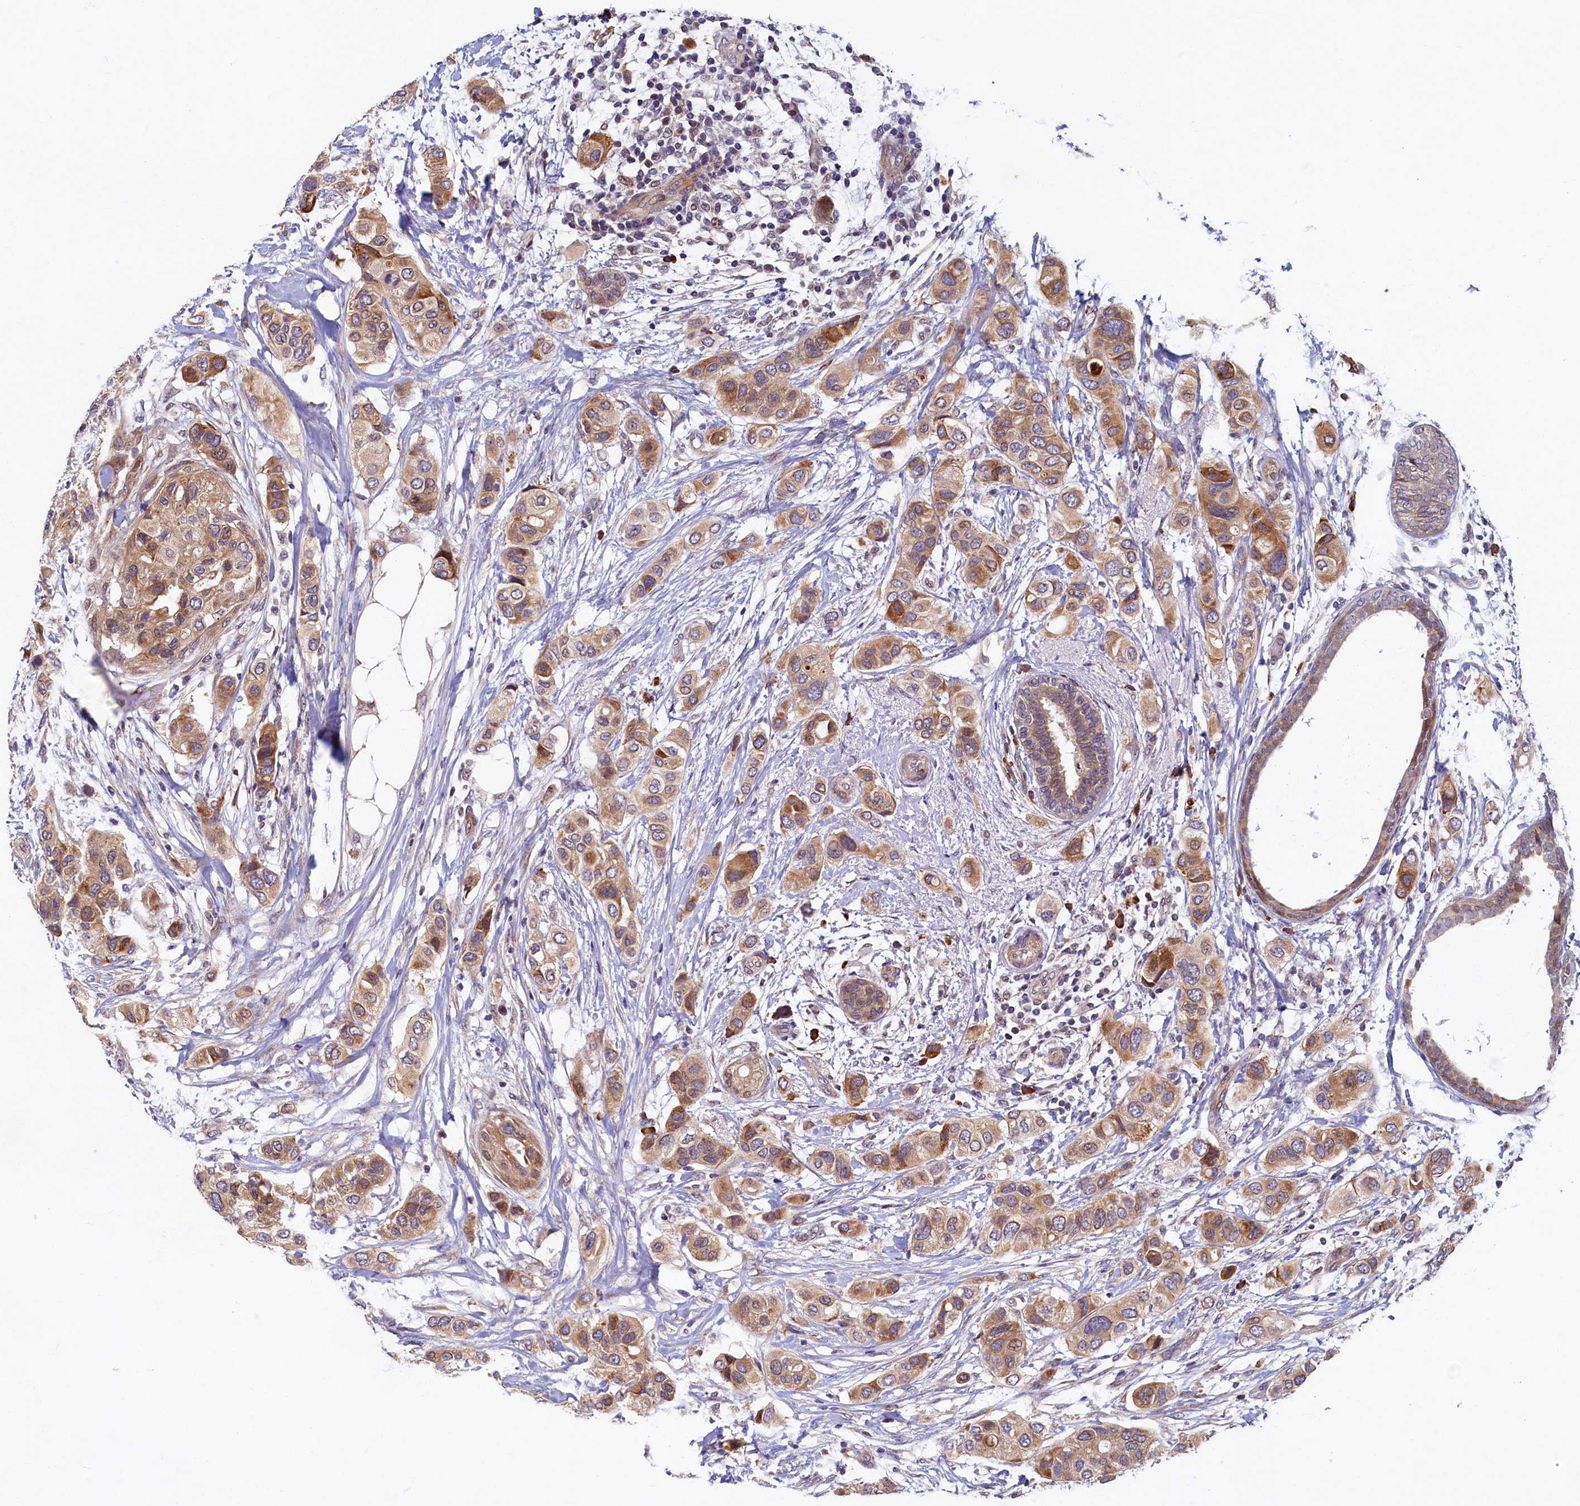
{"staining": {"intensity": "moderate", "quantity": ">75%", "location": "cytoplasmic/membranous"}, "tissue": "breast cancer", "cell_type": "Tumor cells", "image_type": "cancer", "snomed": [{"axis": "morphology", "description": "Lobular carcinoma"}, {"axis": "topography", "description": "Breast"}], "caption": "Protein expression analysis of breast cancer (lobular carcinoma) shows moderate cytoplasmic/membranous positivity in approximately >75% of tumor cells. The staining was performed using DAB (3,3'-diaminobenzidine) to visualize the protein expression in brown, while the nuclei were stained in blue with hematoxylin (Magnification: 20x).", "gene": "SLC16A14", "patient": {"sex": "female", "age": 51}}